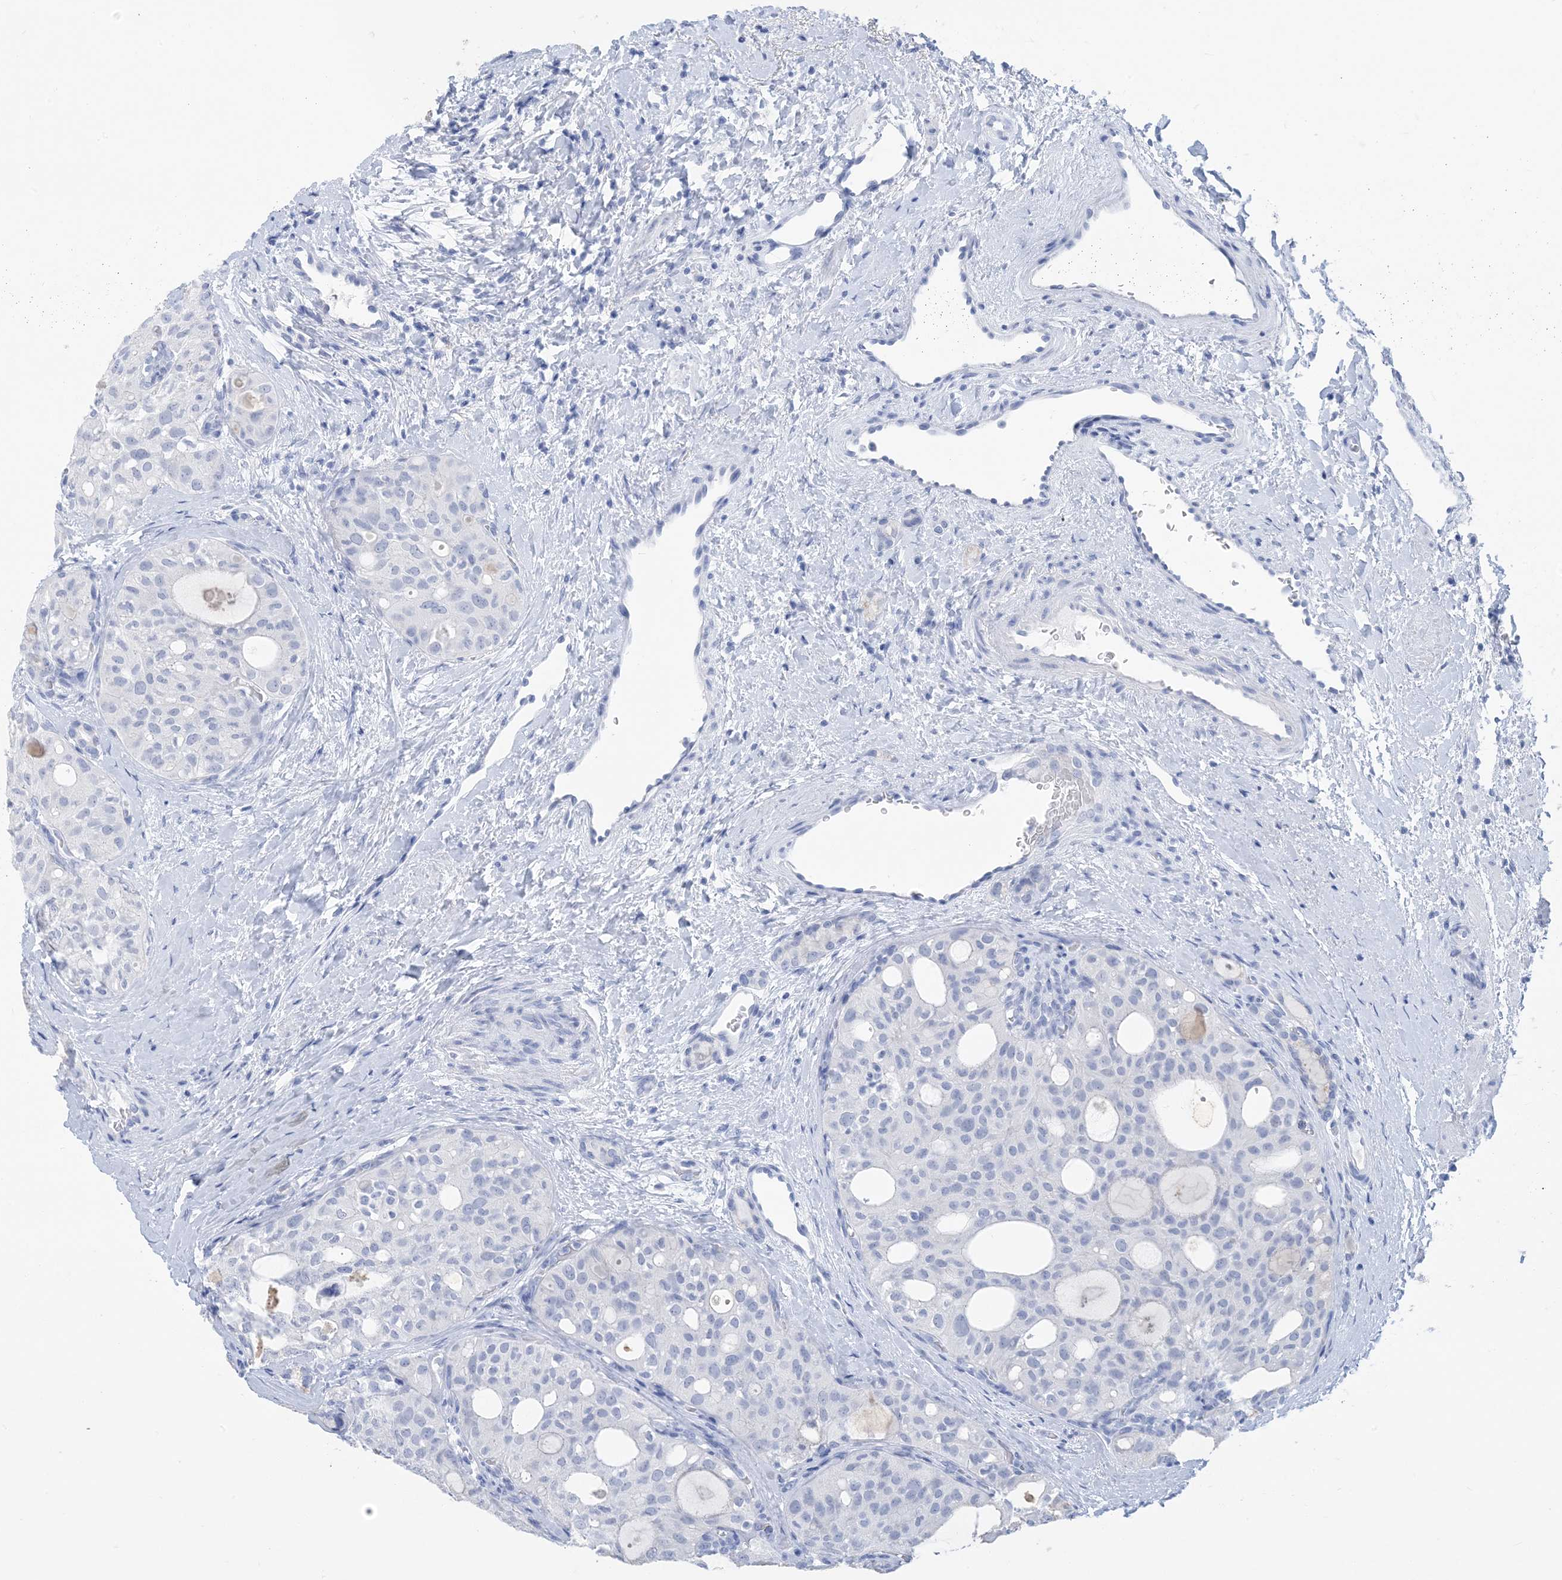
{"staining": {"intensity": "negative", "quantity": "none", "location": "none"}, "tissue": "thyroid cancer", "cell_type": "Tumor cells", "image_type": "cancer", "snomed": [{"axis": "morphology", "description": "Follicular adenoma carcinoma, NOS"}, {"axis": "topography", "description": "Thyroid gland"}], "caption": "Thyroid cancer (follicular adenoma carcinoma) stained for a protein using immunohistochemistry (IHC) demonstrates no positivity tumor cells.", "gene": "SH3YL1", "patient": {"sex": "male", "age": 75}}